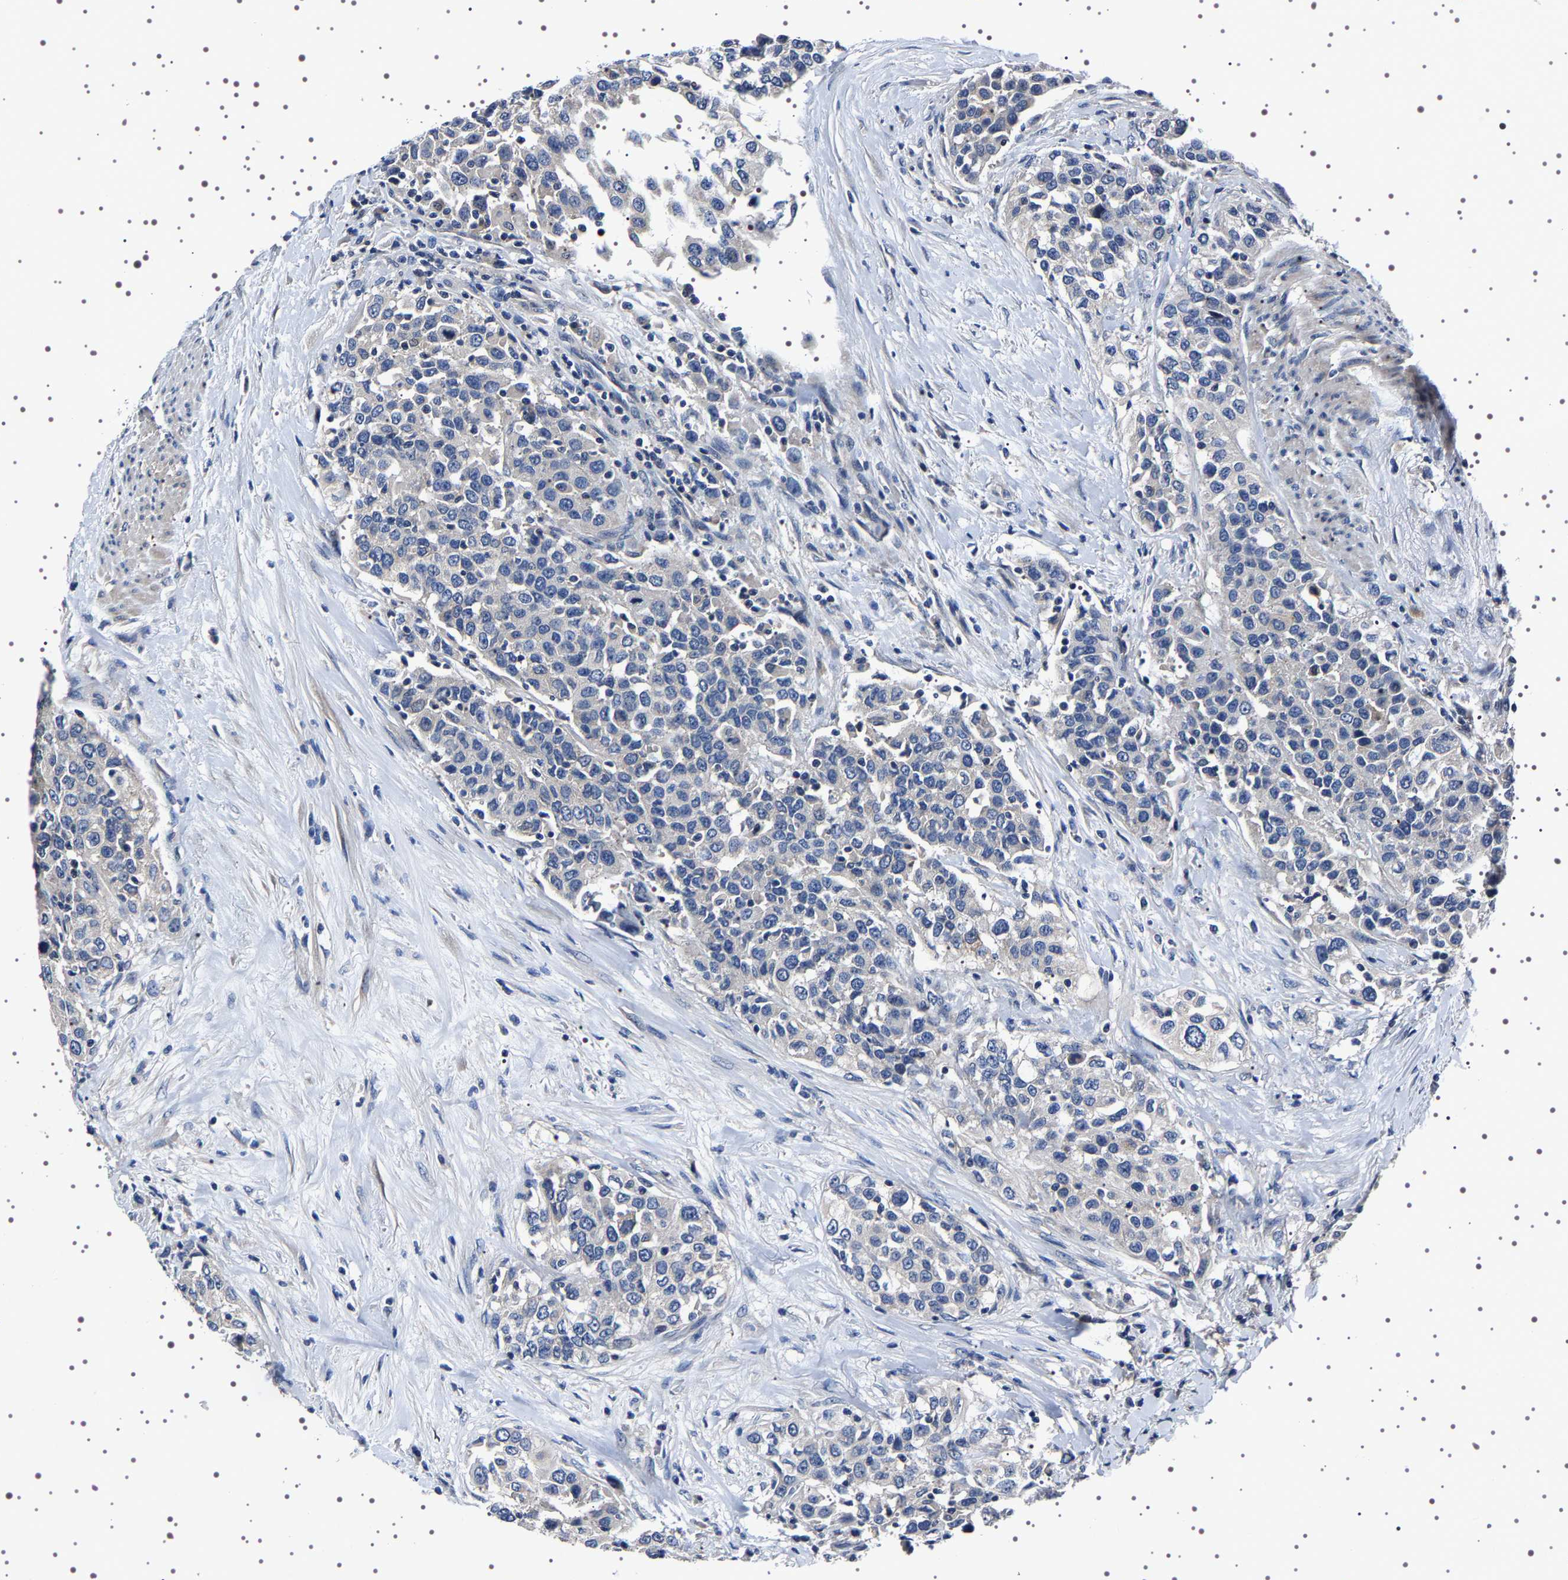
{"staining": {"intensity": "negative", "quantity": "none", "location": "none"}, "tissue": "urothelial cancer", "cell_type": "Tumor cells", "image_type": "cancer", "snomed": [{"axis": "morphology", "description": "Urothelial carcinoma, High grade"}, {"axis": "topography", "description": "Urinary bladder"}], "caption": "There is no significant expression in tumor cells of high-grade urothelial carcinoma.", "gene": "TARBP1", "patient": {"sex": "female", "age": 80}}